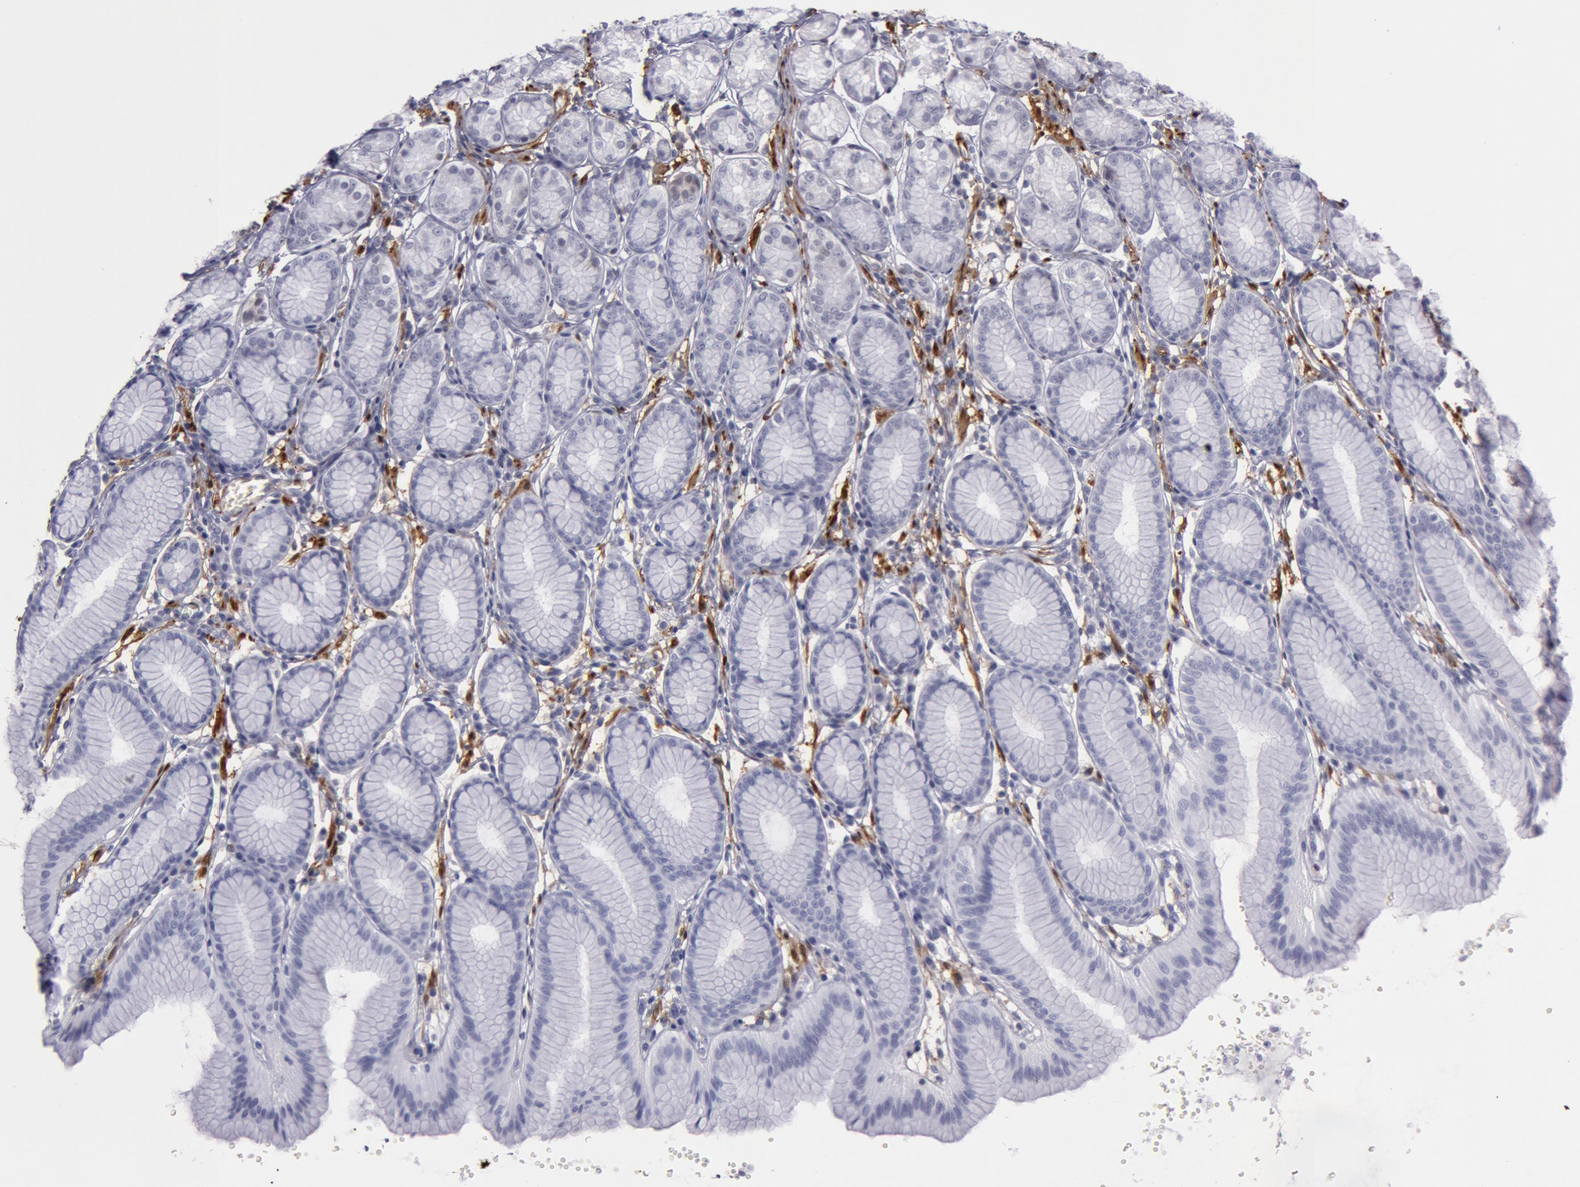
{"staining": {"intensity": "negative", "quantity": "none", "location": "none"}, "tissue": "stomach", "cell_type": "Glandular cells", "image_type": "normal", "snomed": [{"axis": "morphology", "description": "Normal tissue, NOS"}, {"axis": "topography", "description": "Stomach"}], "caption": "Immunohistochemistry (IHC) photomicrograph of normal stomach: stomach stained with DAB demonstrates no significant protein expression in glandular cells.", "gene": "TAGLN", "patient": {"sex": "male", "age": 42}}